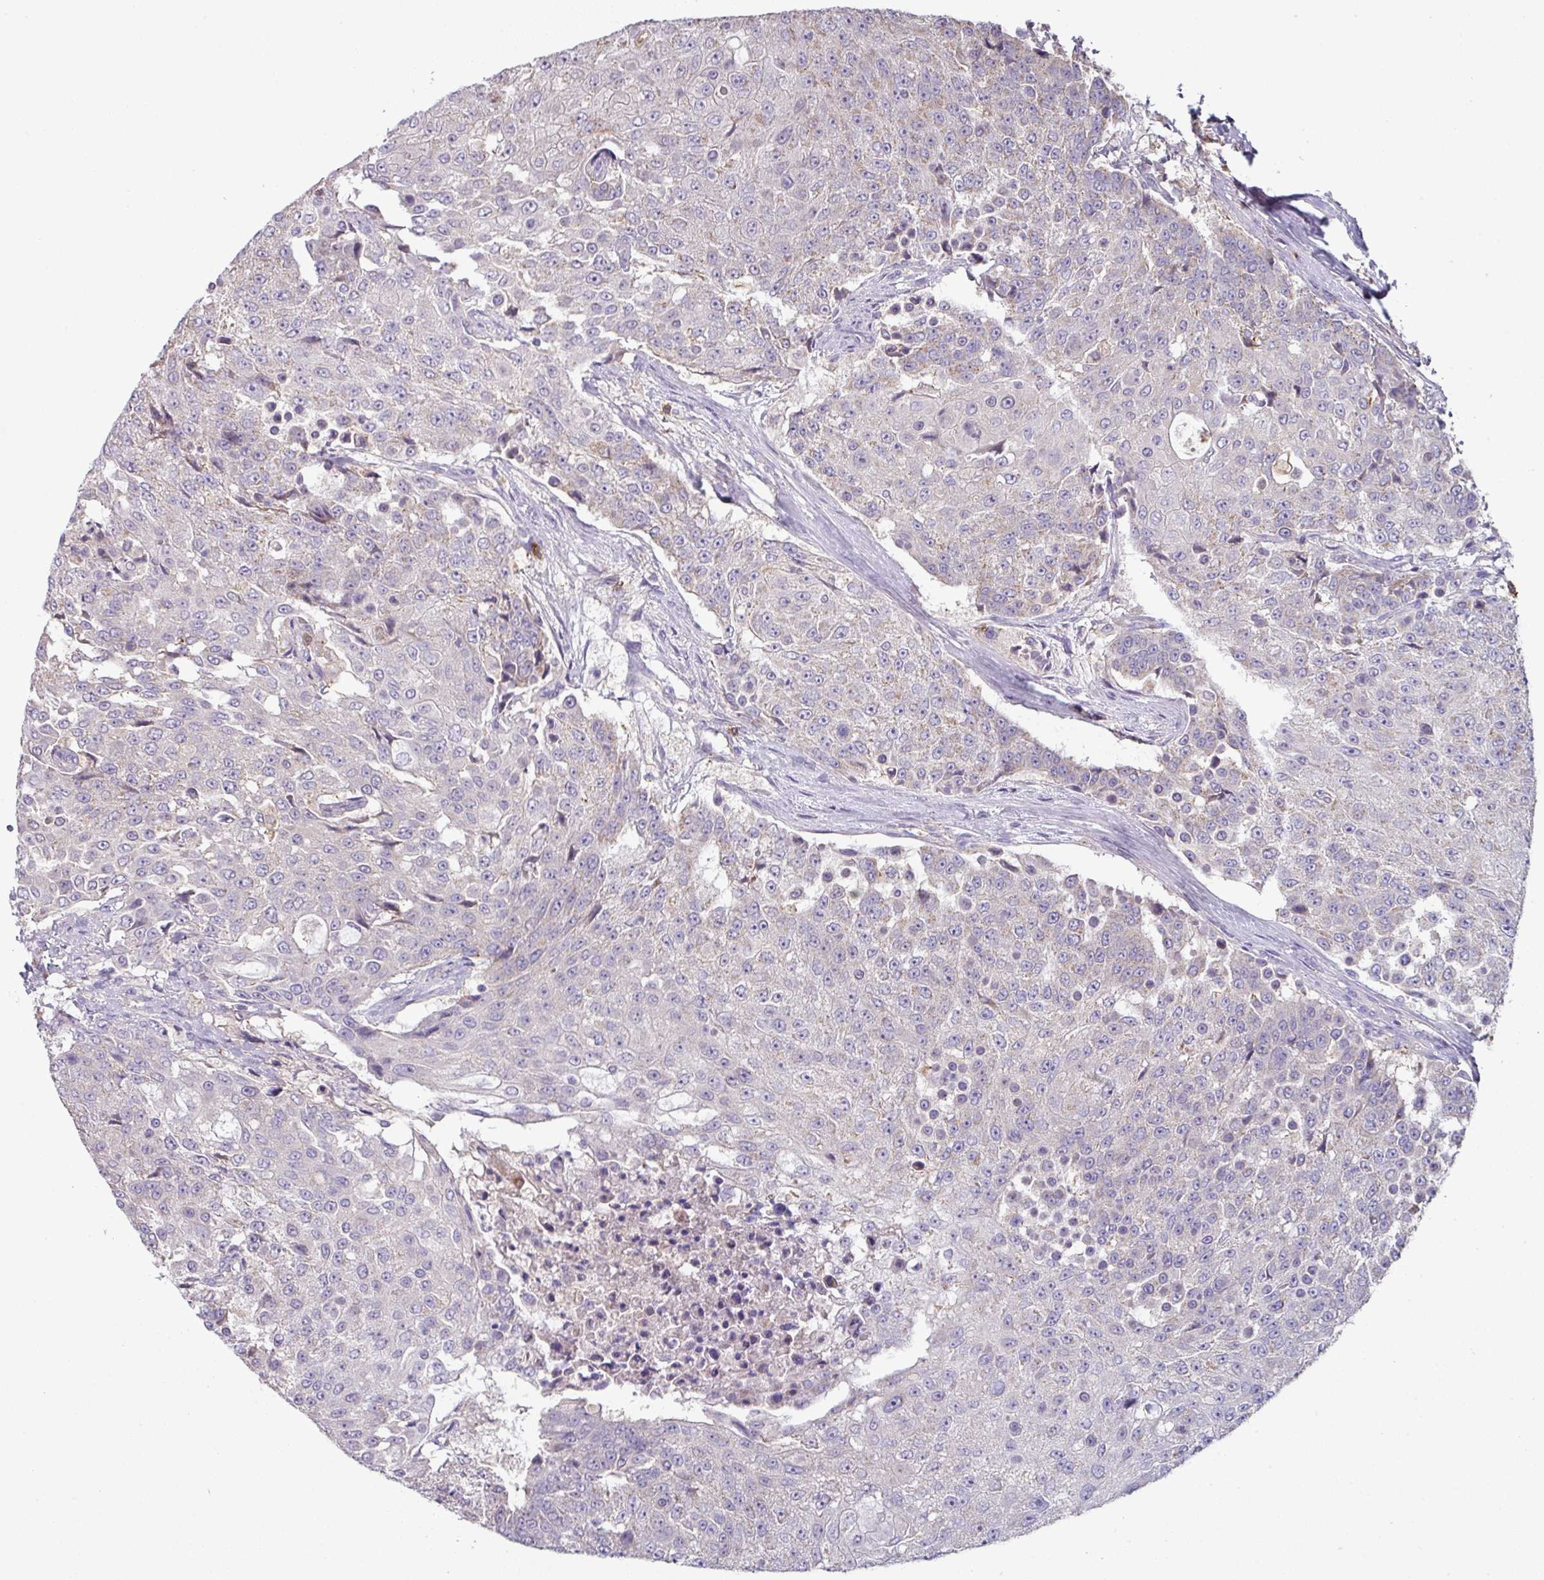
{"staining": {"intensity": "negative", "quantity": "none", "location": "none"}, "tissue": "urothelial cancer", "cell_type": "Tumor cells", "image_type": "cancer", "snomed": [{"axis": "morphology", "description": "Urothelial carcinoma, High grade"}, {"axis": "topography", "description": "Urinary bladder"}], "caption": "The immunohistochemistry histopathology image has no significant expression in tumor cells of urothelial cancer tissue. (Brightfield microscopy of DAB immunohistochemistry (IHC) at high magnification).", "gene": "CD3G", "patient": {"sex": "female", "age": 63}}